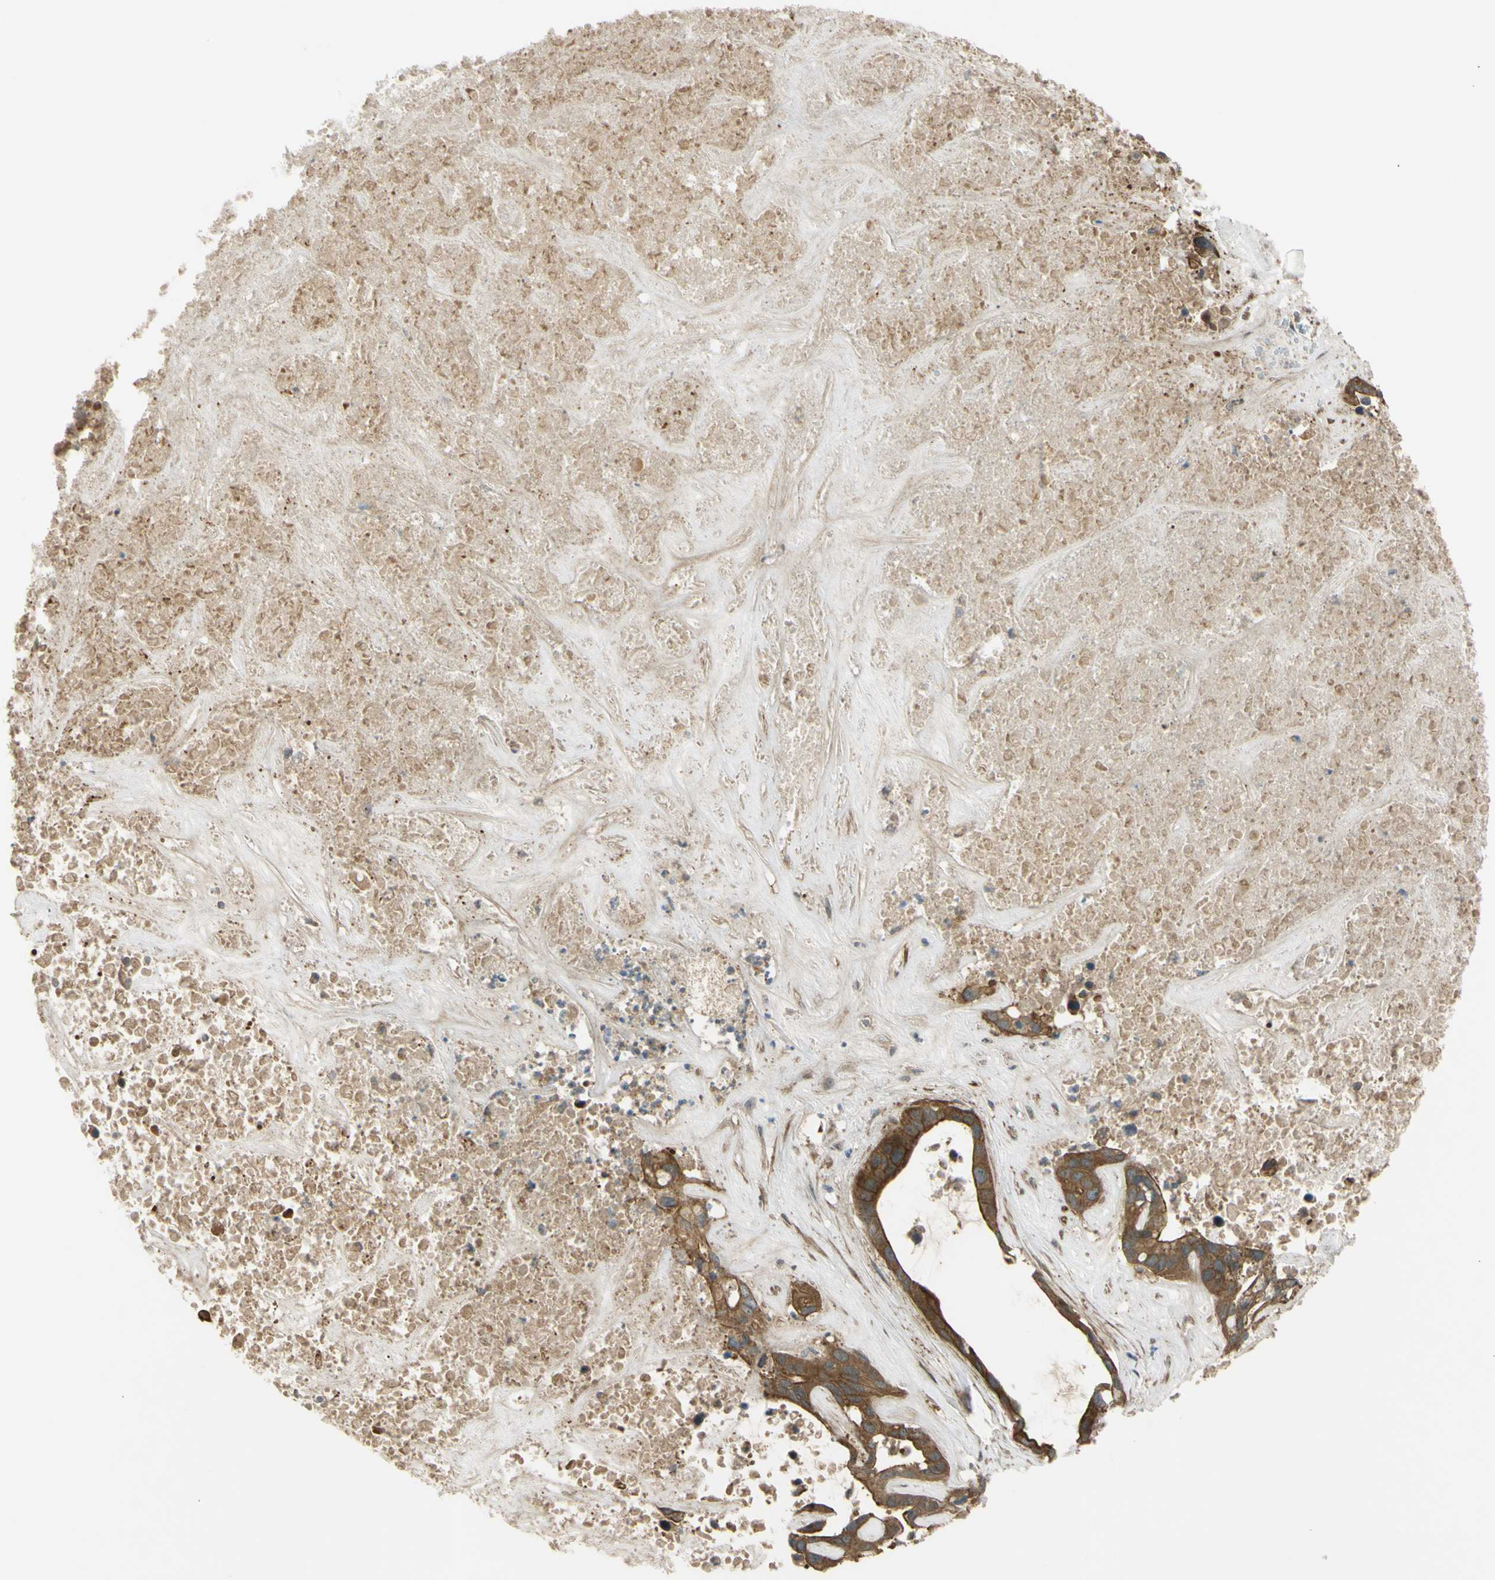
{"staining": {"intensity": "strong", "quantity": ">75%", "location": "cytoplasmic/membranous"}, "tissue": "liver cancer", "cell_type": "Tumor cells", "image_type": "cancer", "snomed": [{"axis": "morphology", "description": "Cholangiocarcinoma"}, {"axis": "topography", "description": "Liver"}], "caption": "IHC of human liver cancer exhibits high levels of strong cytoplasmic/membranous staining in approximately >75% of tumor cells.", "gene": "FLII", "patient": {"sex": "female", "age": 65}}